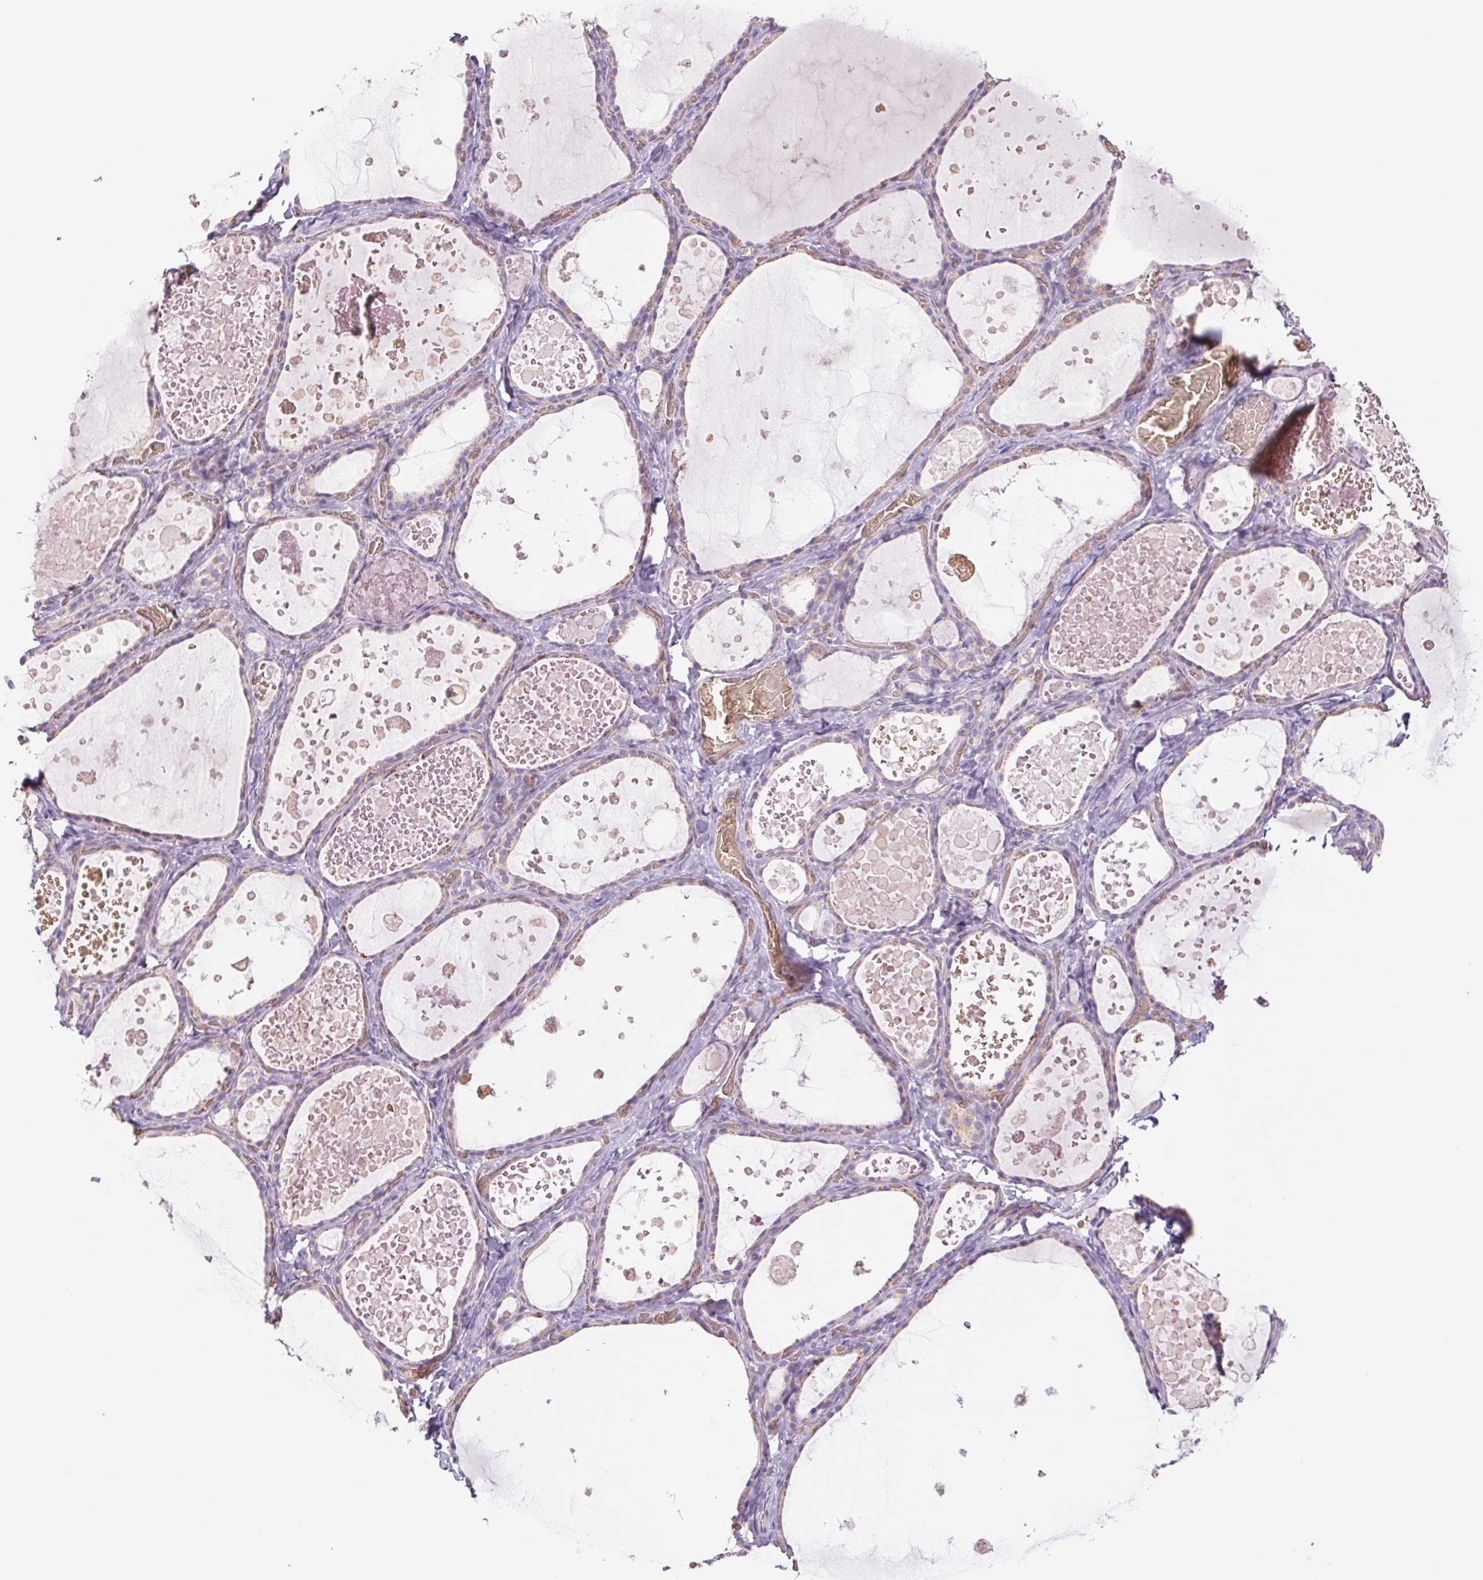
{"staining": {"intensity": "weak", "quantity": "<25%", "location": "cytoplasmic/membranous"}, "tissue": "thyroid gland", "cell_type": "Glandular cells", "image_type": "normal", "snomed": [{"axis": "morphology", "description": "Normal tissue, NOS"}, {"axis": "topography", "description": "Thyroid gland"}], "caption": "Immunohistochemistry image of unremarkable thyroid gland: thyroid gland stained with DAB (3,3'-diaminobenzidine) reveals no significant protein staining in glandular cells. Brightfield microscopy of immunohistochemistry (IHC) stained with DAB (3,3'-diaminobenzidine) (brown) and hematoxylin (blue), captured at high magnification.", "gene": "IGFL3", "patient": {"sex": "female", "age": 56}}